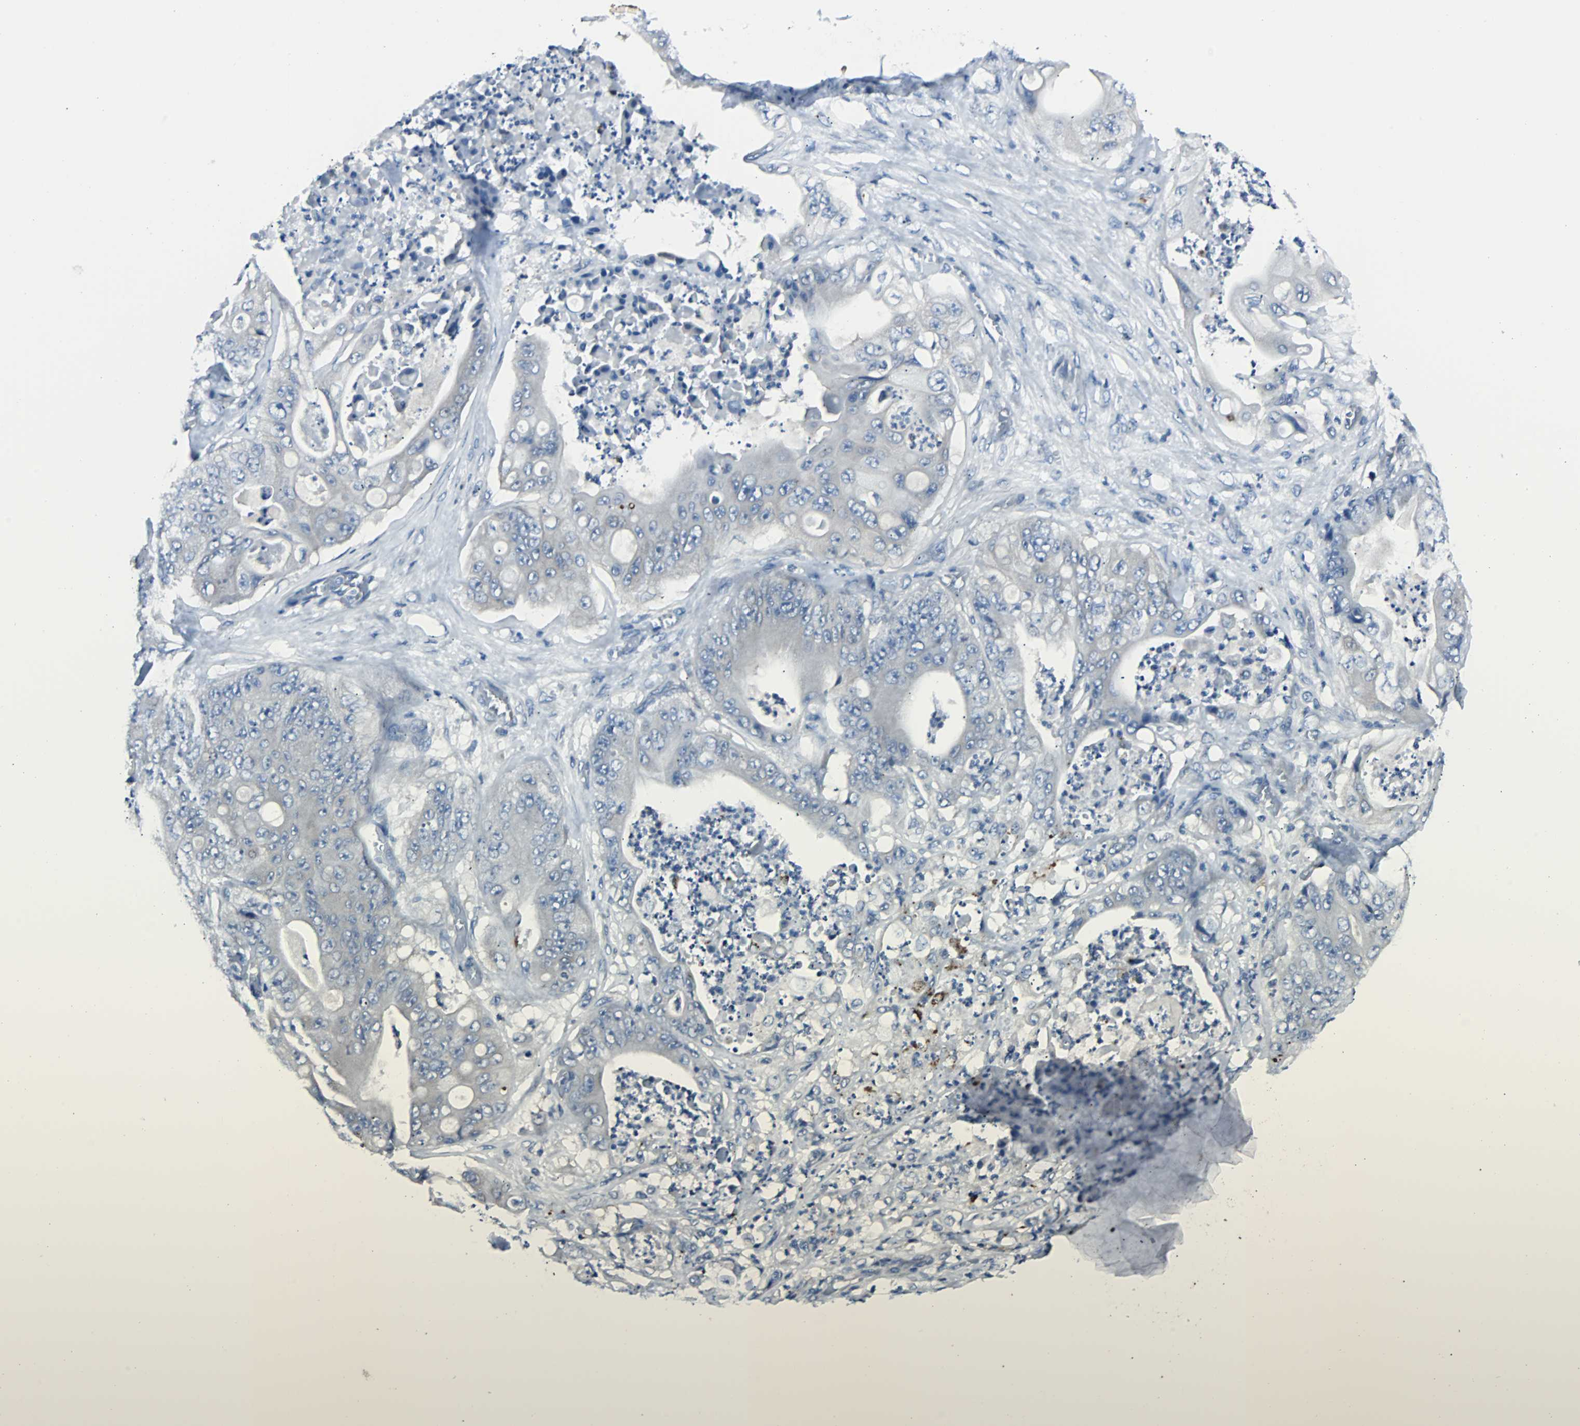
{"staining": {"intensity": "weak", "quantity": "25%-75%", "location": "cytoplasmic/membranous"}, "tissue": "stomach cancer", "cell_type": "Tumor cells", "image_type": "cancer", "snomed": [{"axis": "morphology", "description": "Adenocarcinoma, NOS"}, {"axis": "topography", "description": "Stomach"}], "caption": "The image reveals a brown stain indicating the presence of a protein in the cytoplasmic/membranous of tumor cells in stomach cancer.", "gene": "RASA1", "patient": {"sex": "female", "age": 73}}